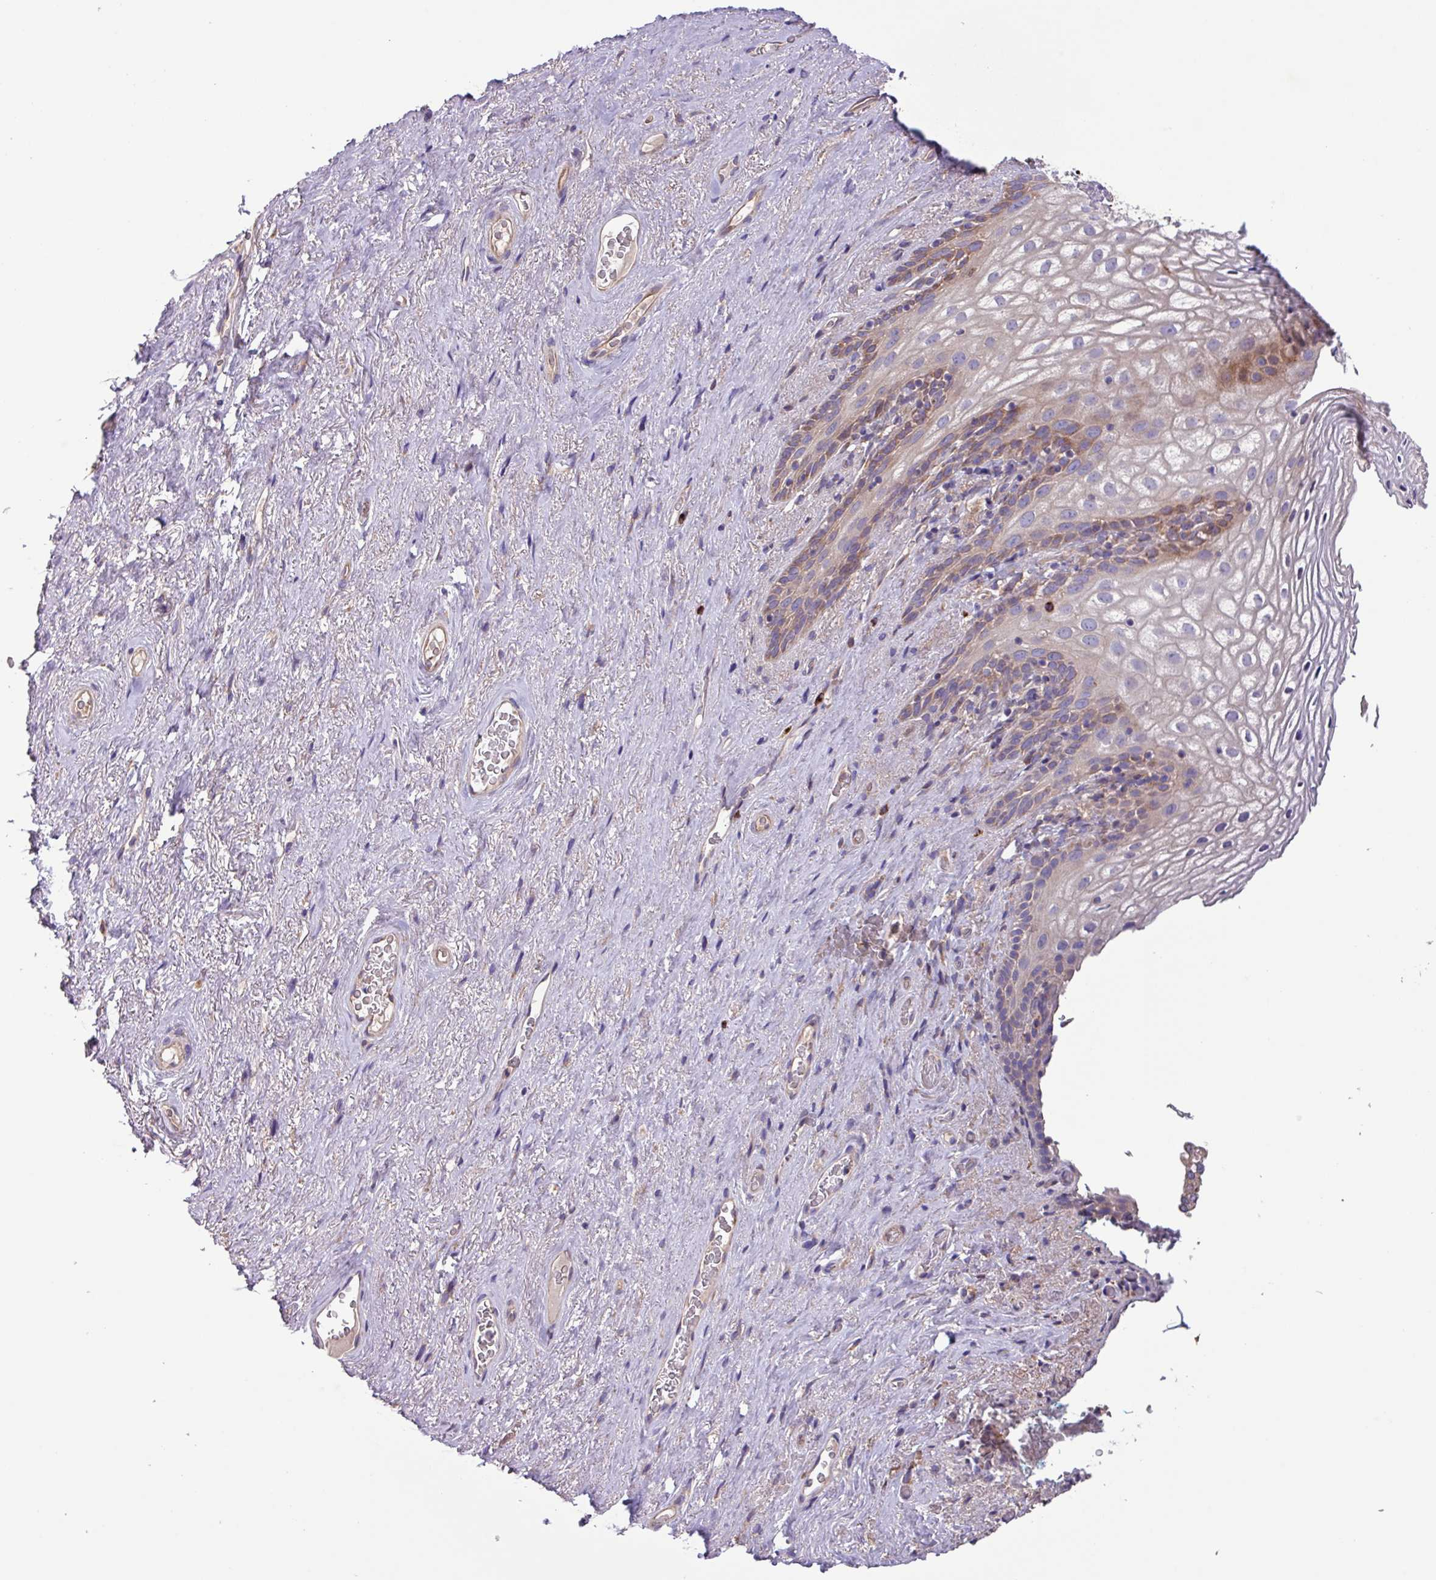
{"staining": {"intensity": "moderate", "quantity": "<25%", "location": "cytoplasmic/membranous"}, "tissue": "vagina", "cell_type": "Squamous epithelial cells", "image_type": "normal", "snomed": [{"axis": "morphology", "description": "Normal tissue, NOS"}, {"axis": "topography", "description": "Vagina"}, {"axis": "topography", "description": "Peripheral nerve tissue"}], "caption": "Protein staining of unremarkable vagina exhibits moderate cytoplasmic/membranous expression in about <25% of squamous epithelial cells.", "gene": "PTPRQ", "patient": {"sex": "female", "age": 71}}